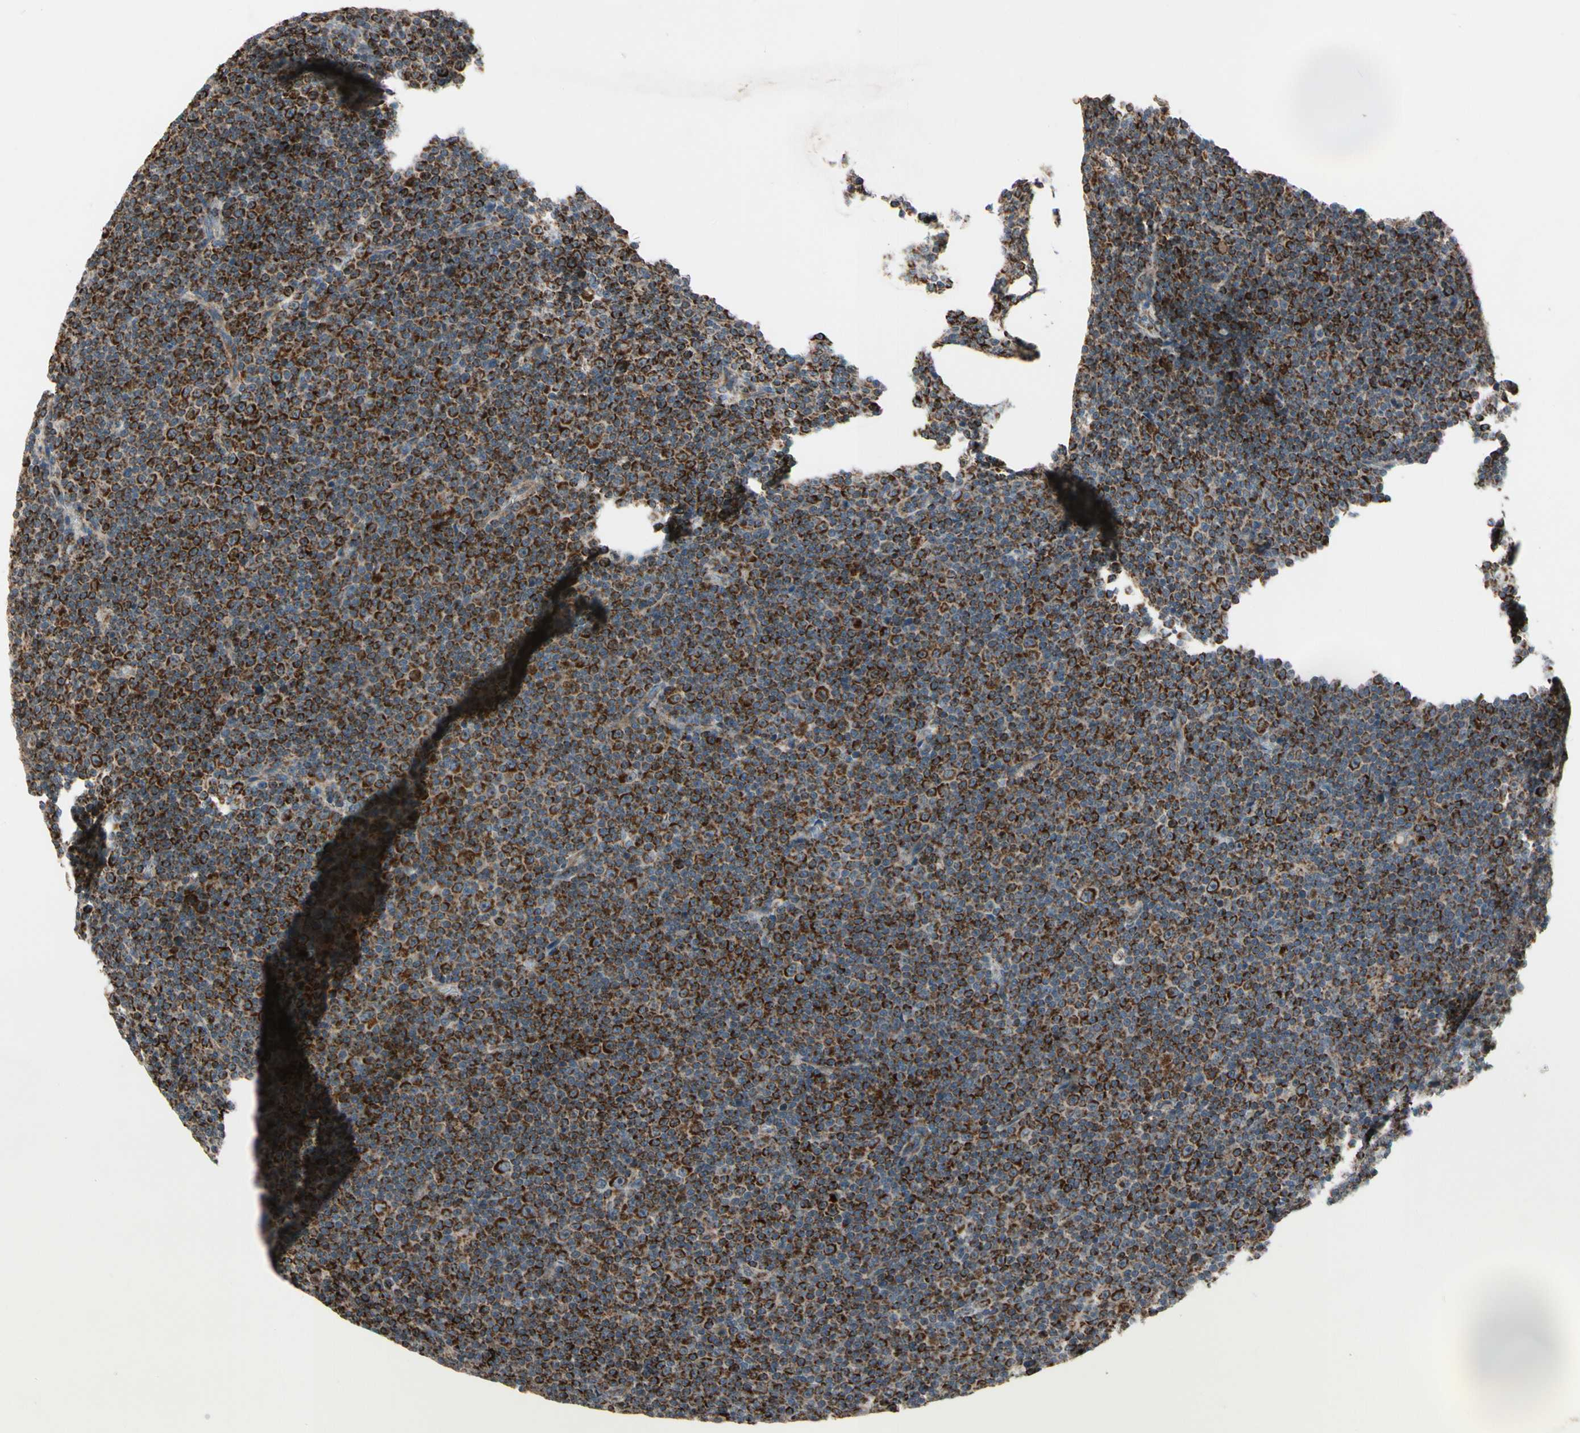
{"staining": {"intensity": "strong", "quantity": ">75%", "location": "cytoplasmic/membranous"}, "tissue": "lymphoma", "cell_type": "Tumor cells", "image_type": "cancer", "snomed": [{"axis": "morphology", "description": "Malignant lymphoma, non-Hodgkin's type, Low grade"}, {"axis": "topography", "description": "Lymph node"}], "caption": "Strong cytoplasmic/membranous expression for a protein is present in approximately >75% of tumor cells of lymphoma using immunohistochemistry (IHC).", "gene": "CPT1A", "patient": {"sex": "female", "age": 67}}